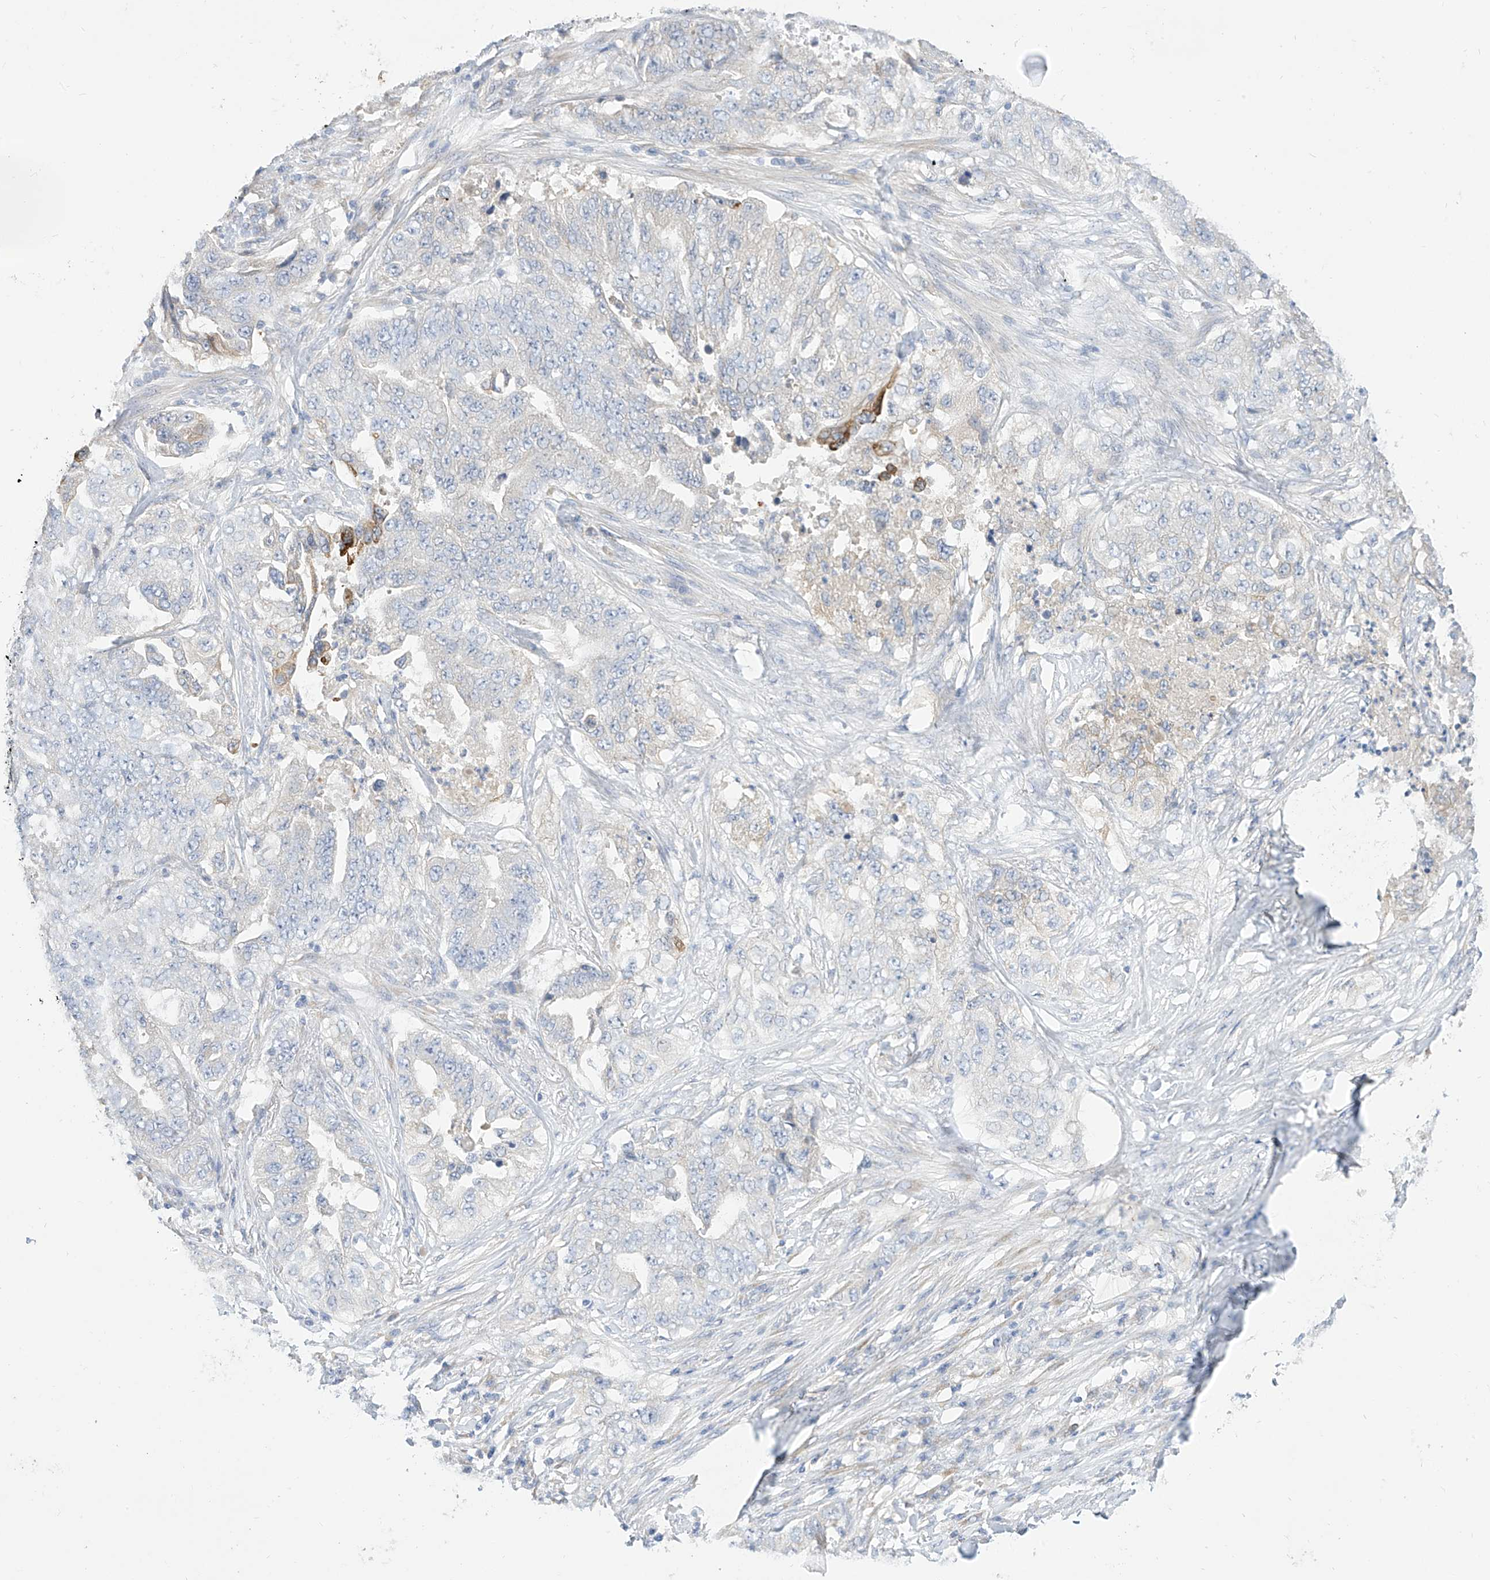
{"staining": {"intensity": "negative", "quantity": "none", "location": "none"}, "tissue": "lung cancer", "cell_type": "Tumor cells", "image_type": "cancer", "snomed": [{"axis": "morphology", "description": "Adenocarcinoma, NOS"}, {"axis": "topography", "description": "Lung"}], "caption": "The photomicrograph exhibits no significant expression in tumor cells of lung cancer (adenocarcinoma). The staining is performed using DAB (3,3'-diaminobenzidine) brown chromogen with nuclei counter-stained in using hematoxylin.", "gene": "RASA2", "patient": {"sex": "female", "age": 51}}